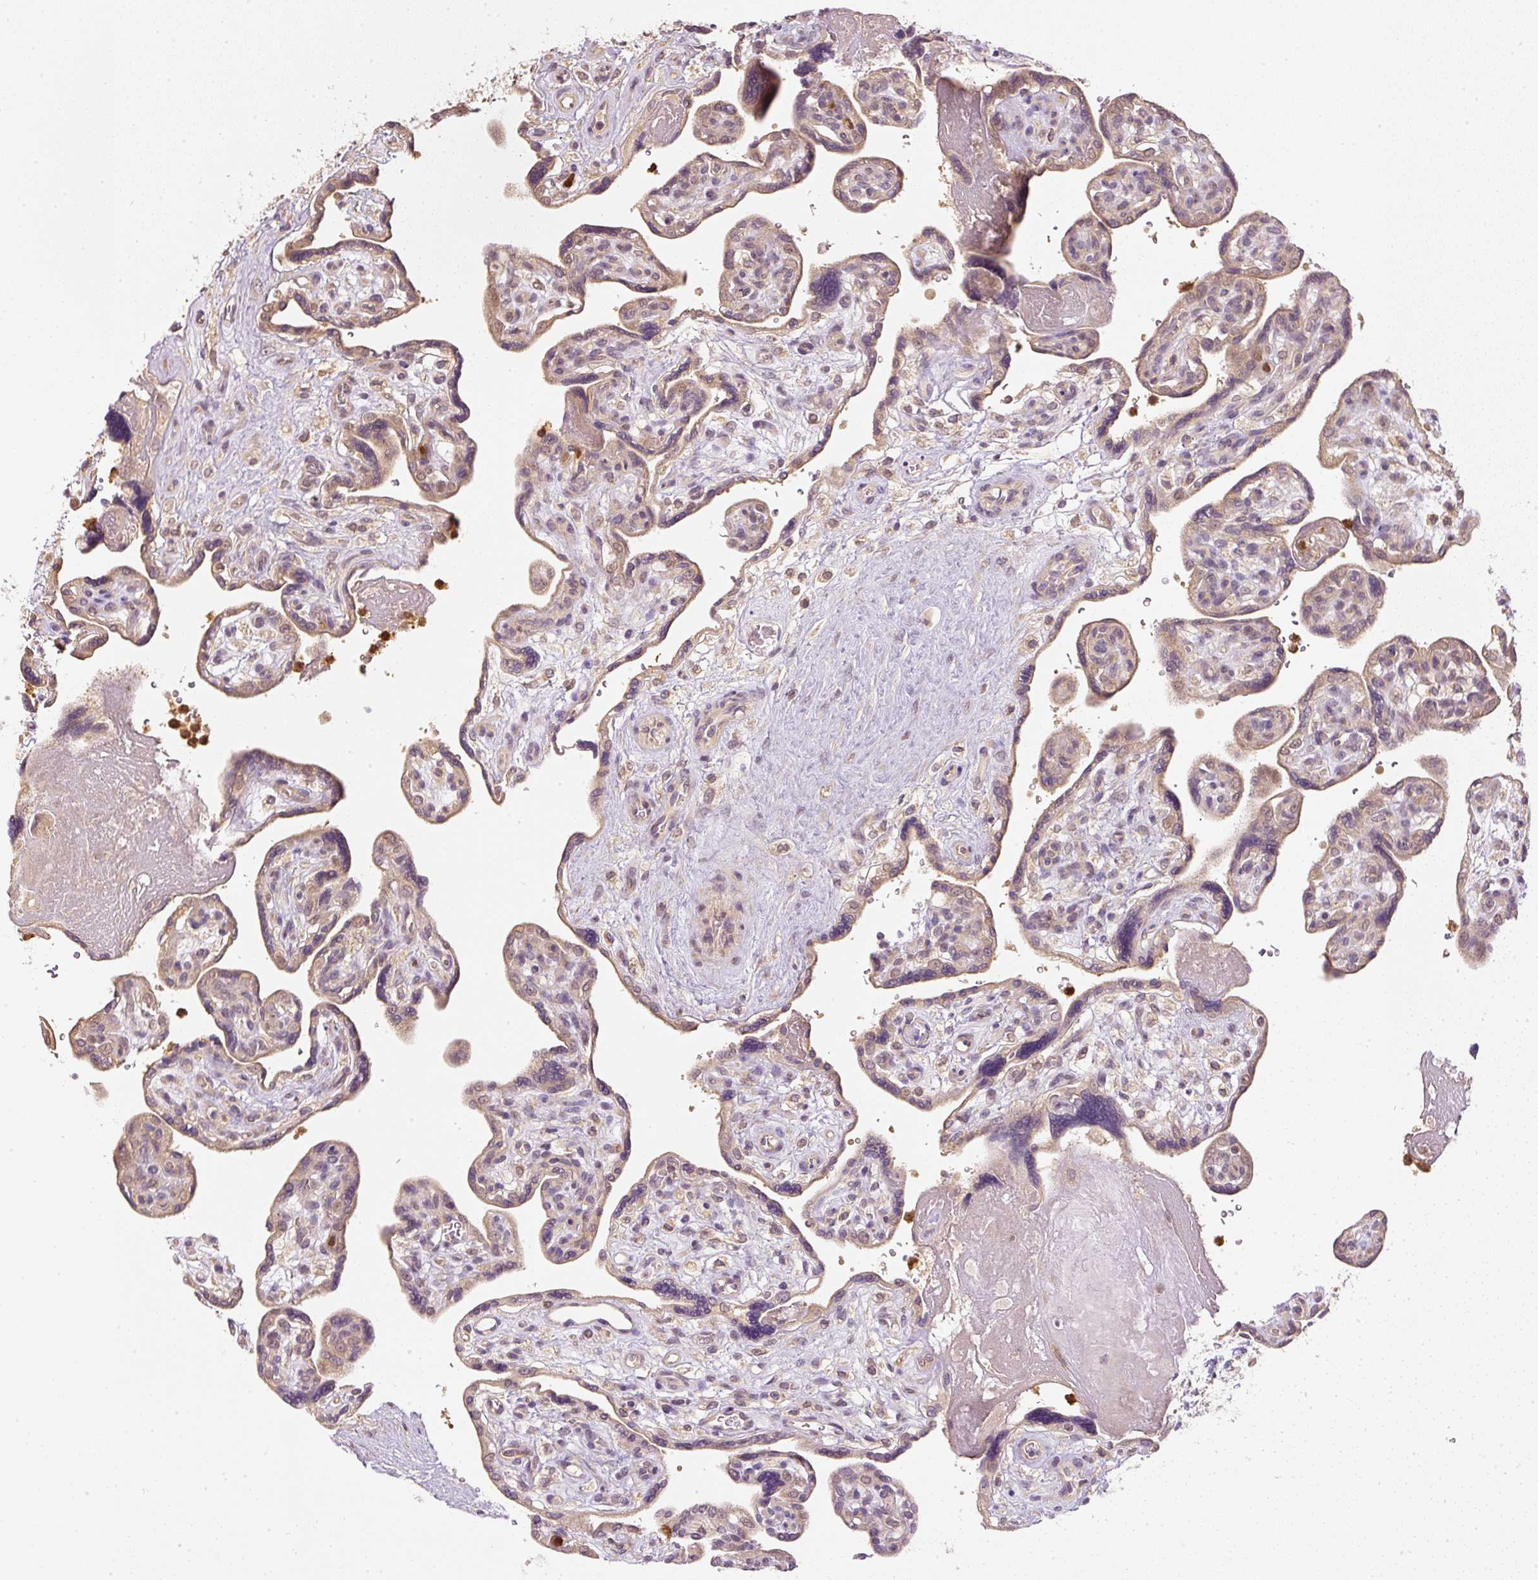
{"staining": {"intensity": "weak", "quantity": ">75%", "location": "cytoplasmic/membranous,nuclear"}, "tissue": "placenta", "cell_type": "Decidual cells", "image_type": "normal", "snomed": [{"axis": "morphology", "description": "Normal tissue, NOS"}, {"axis": "topography", "description": "Placenta"}], "caption": "Decidual cells reveal weak cytoplasmic/membranous,nuclear expression in approximately >75% of cells in benign placenta.", "gene": "CTTNBP2", "patient": {"sex": "female", "age": 39}}